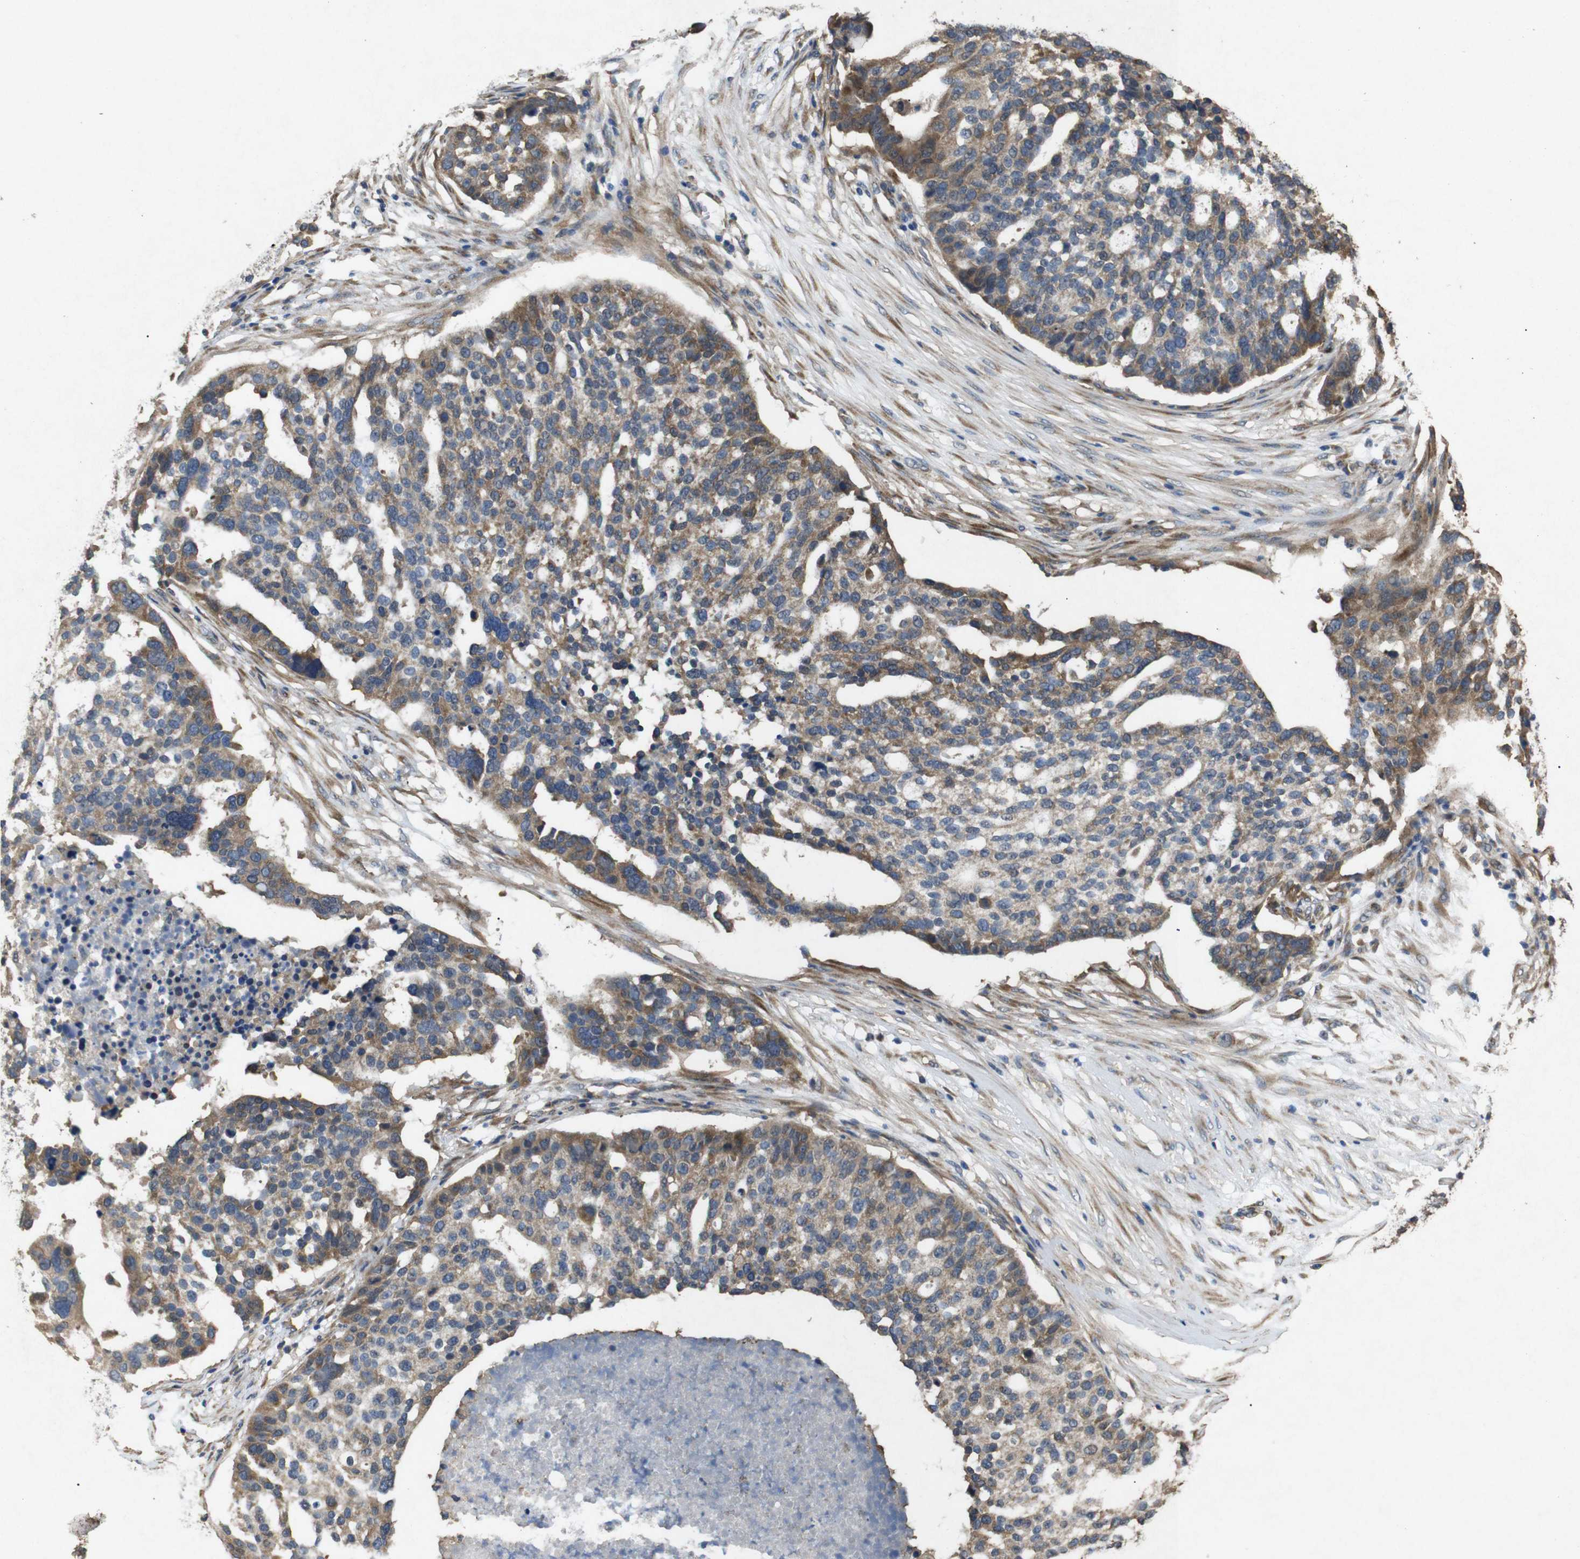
{"staining": {"intensity": "moderate", "quantity": ">75%", "location": "cytoplasmic/membranous"}, "tissue": "ovarian cancer", "cell_type": "Tumor cells", "image_type": "cancer", "snomed": [{"axis": "morphology", "description": "Cystadenocarcinoma, serous, NOS"}, {"axis": "topography", "description": "Ovary"}], "caption": "Immunohistochemical staining of ovarian serous cystadenocarcinoma demonstrates medium levels of moderate cytoplasmic/membranous protein positivity in about >75% of tumor cells.", "gene": "BNIP3", "patient": {"sex": "female", "age": 59}}